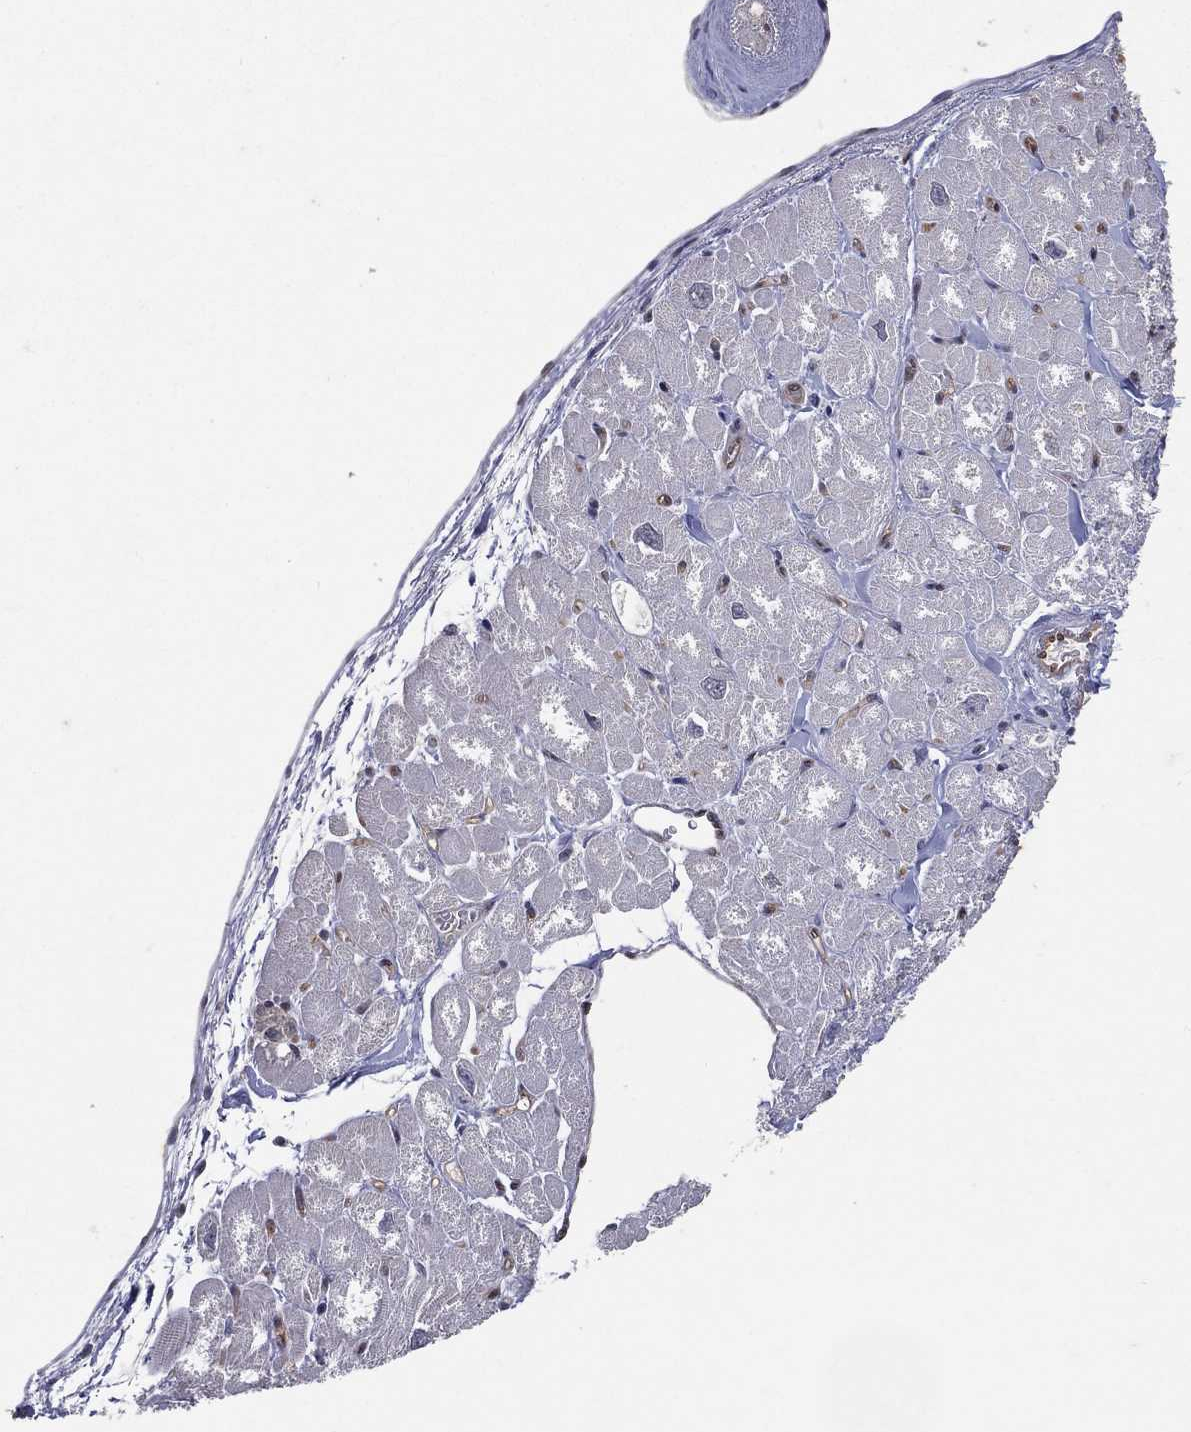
{"staining": {"intensity": "negative", "quantity": "none", "location": "none"}, "tissue": "heart muscle", "cell_type": "Cardiomyocytes", "image_type": "normal", "snomed": [{"axis": "morphology", "description": "Normal tissue, NOS"}, {"axis": "topography", "description": "Heart"}], "caption": "Cardiomyocytes are negative for brown protein staining in unremarkable heart muscle. (Immunohistochemistry, brightfield microscopy, high magnification).", "gene": "GMPR2", "patient": {"sex": "male", "age": 55}}